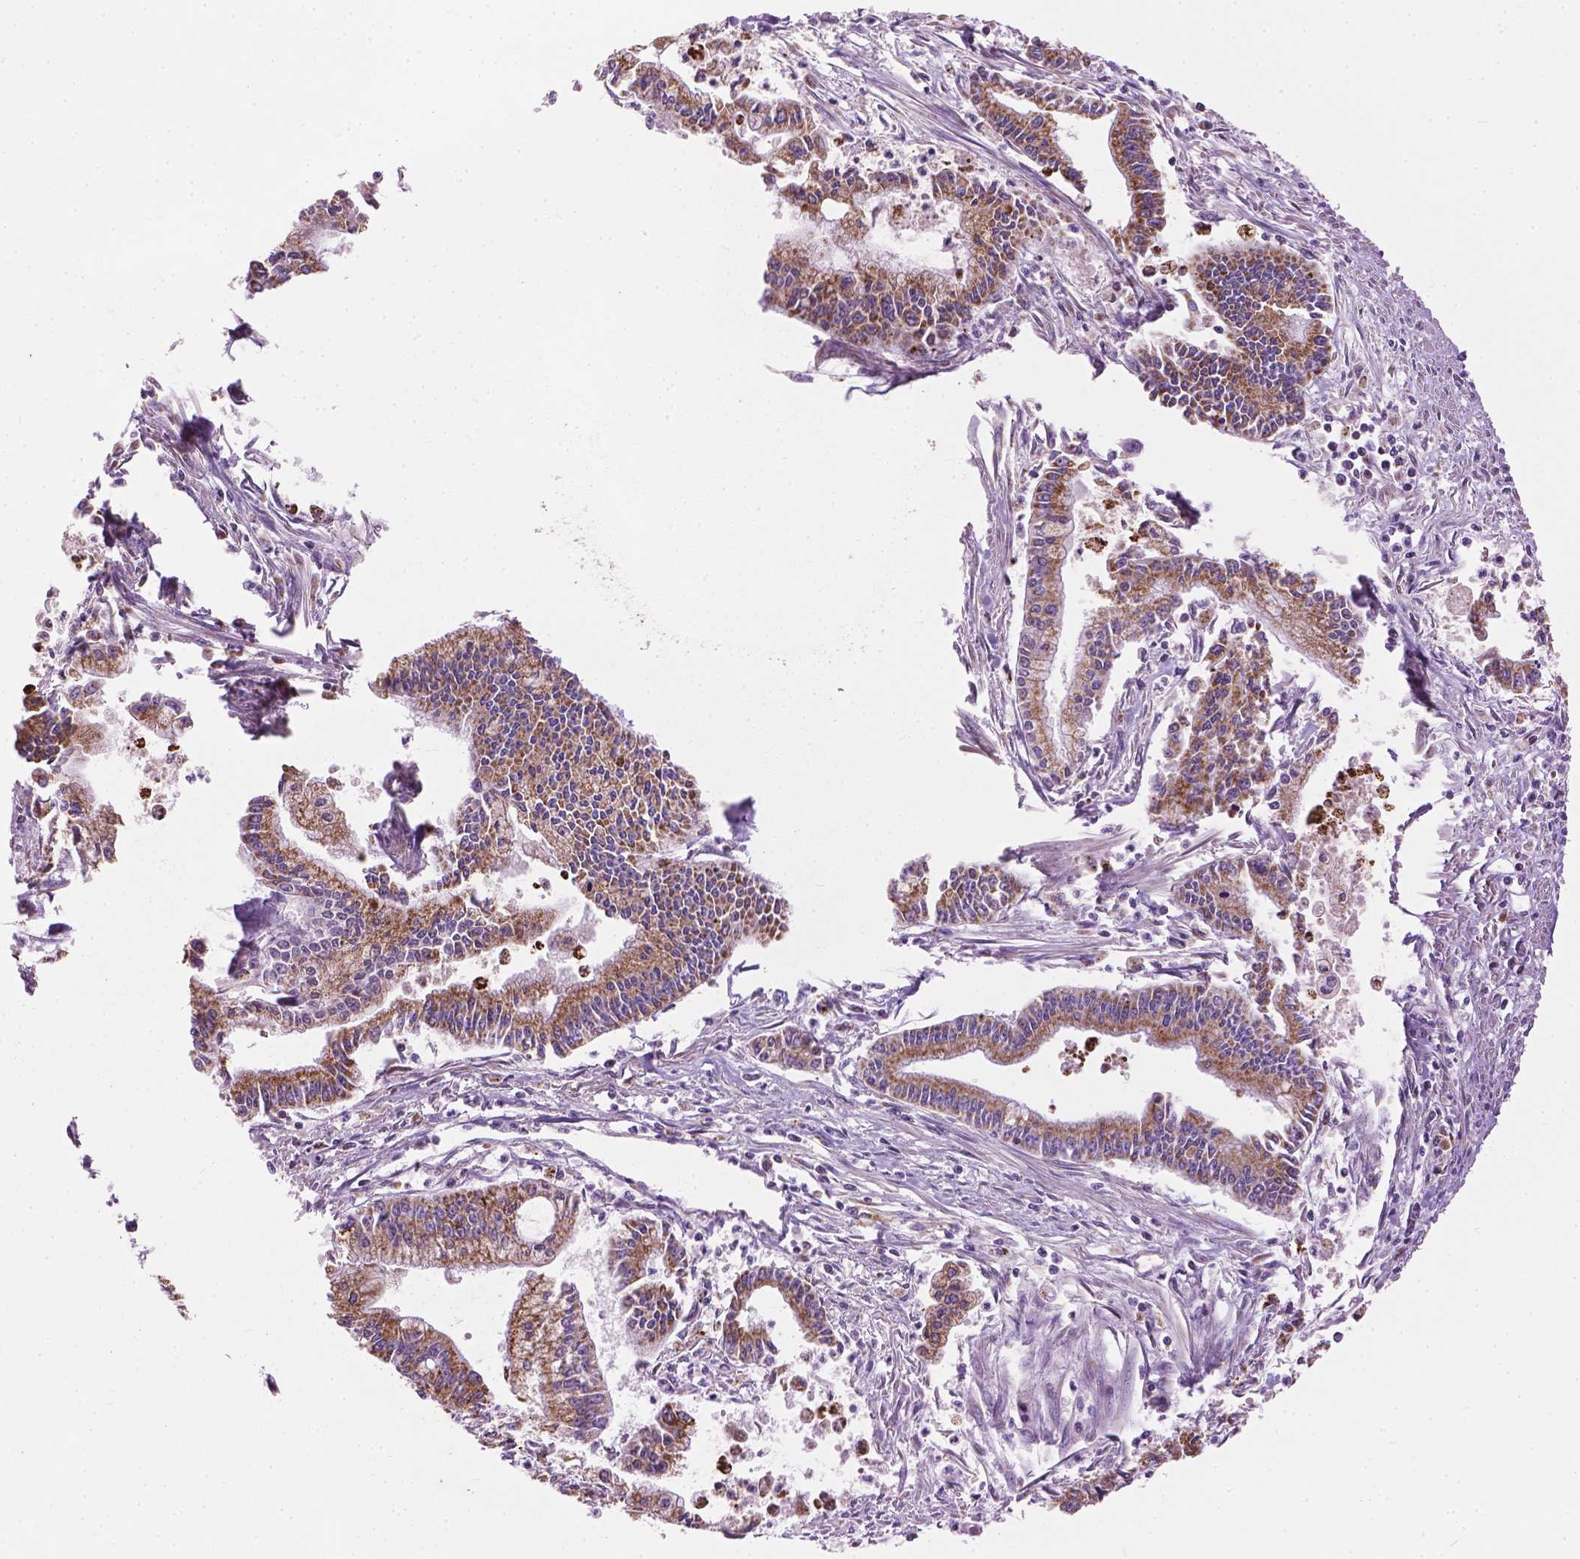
{"staining": {"intensity": "moderate", "quantity": ">75%", "location": "cytoplasmic/membranous"}, "tissue": "pancreatic cancer", "cell_type": "Tumor cells", "image_type": "cancer", "snomed": [{"axis": "morphology", "description": "Adenocarcinoma, NOS"}, {"axis": "topography", "description": "Pancreas"}], "caption": "Pancreatic cancer (adenocarcinoma) stained for a protein demonstrates moderate cytoplasmic/membranous positivity in tumor cells. (IHC, brightfield microscopy, high magnification).", "gene": "VDAC1", "patient": {"sex": "female", "age": 65}}